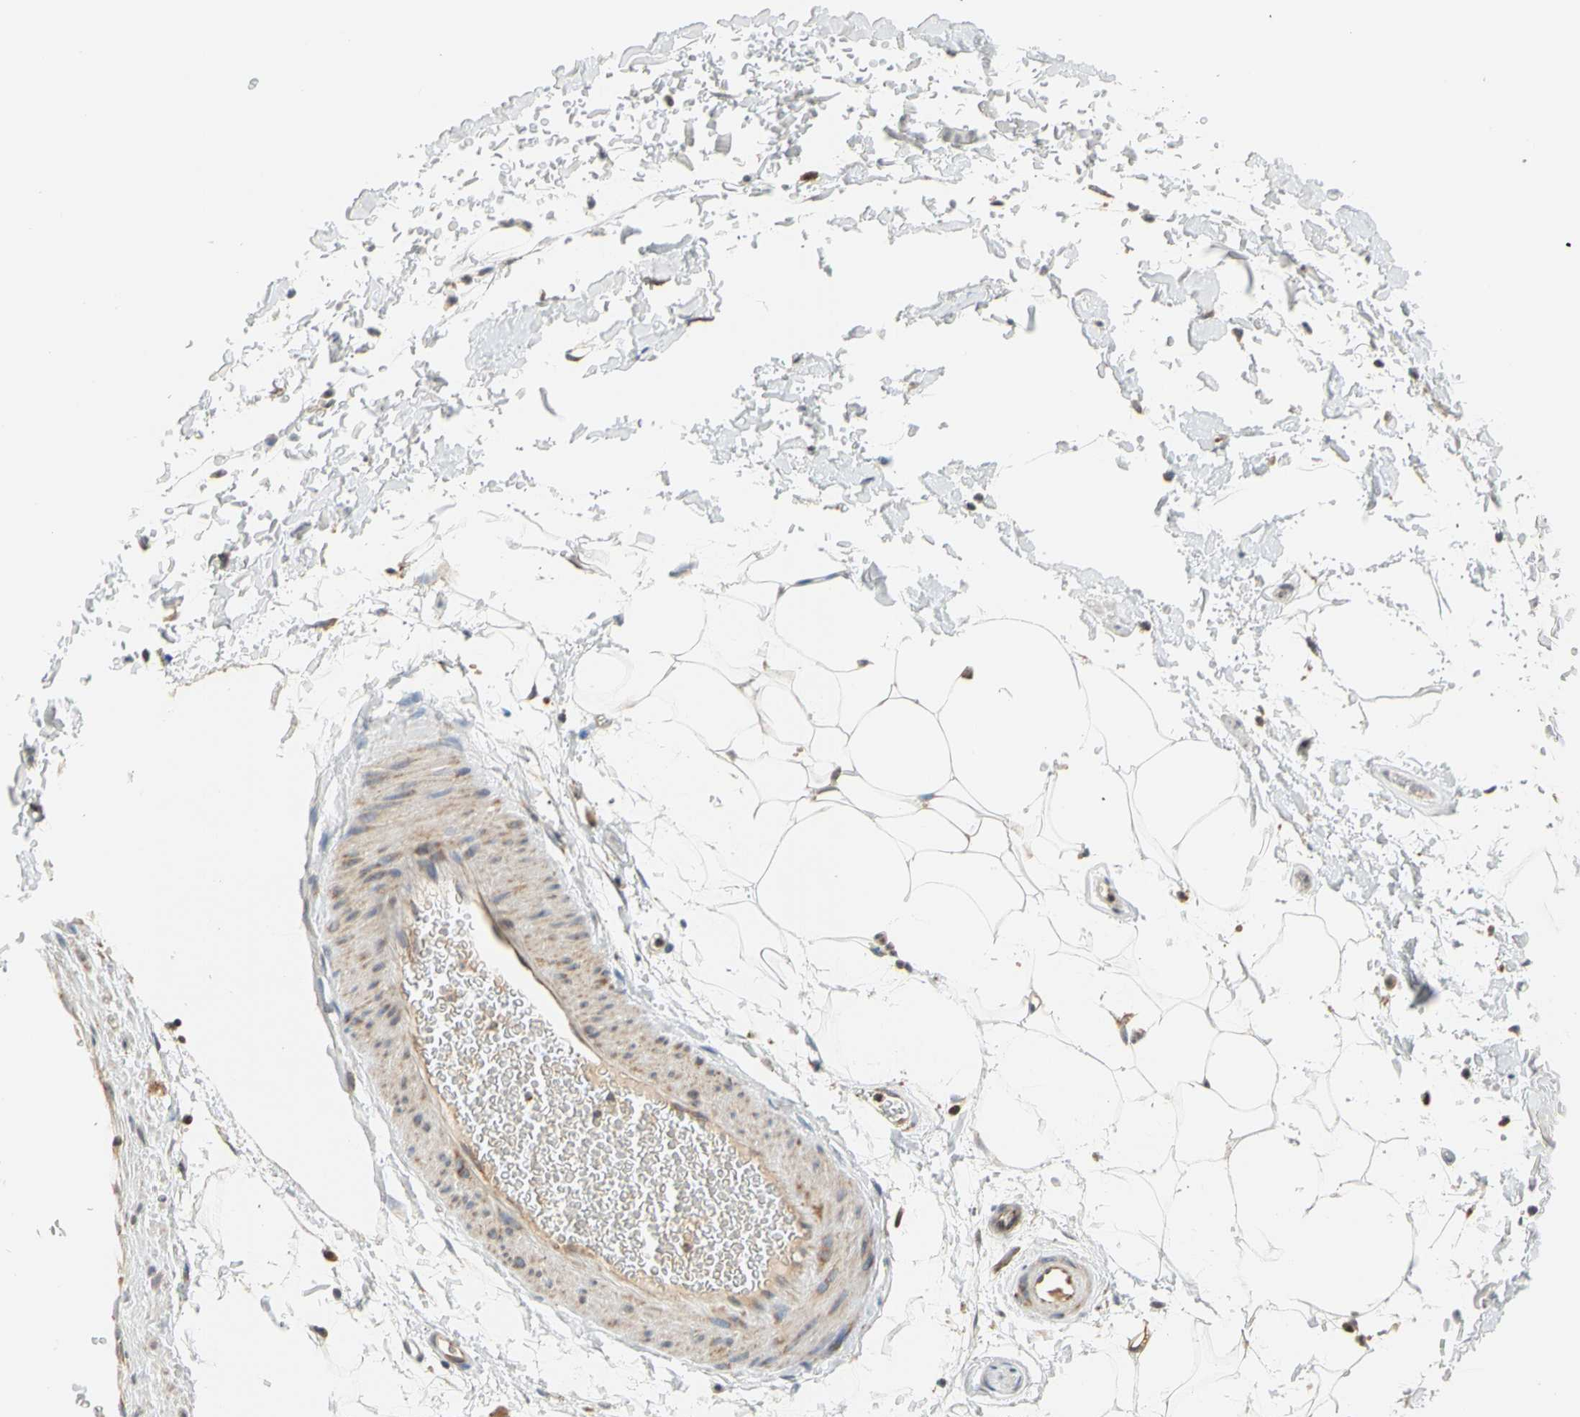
{"staining": {"intensity": "negative", "quantity": "none", "location": "none"}, "tissue": "adipose tissue", "cell_type": "Adipocytes", "image_type": "normal", "snomed": [{"axis": "morphology", "description": "Normal tissue, NOS"}, {"axis": "topography", "description": "Soft tissue"}], "caption": "DAB (3,3'-diaminobenzidine) immunohistochemical staining of normal human adipose tissue displays no significant positivity in adipocytes. Brightfield microscopy of immunohistochemistry (IHC) stained with DAB (3,3'-diaminobenzidine) (brown) and hematoxylin (blue), captured at high magnification.", "gene": "SFXN3", "patient": {"sex": "male", "age": 72}}